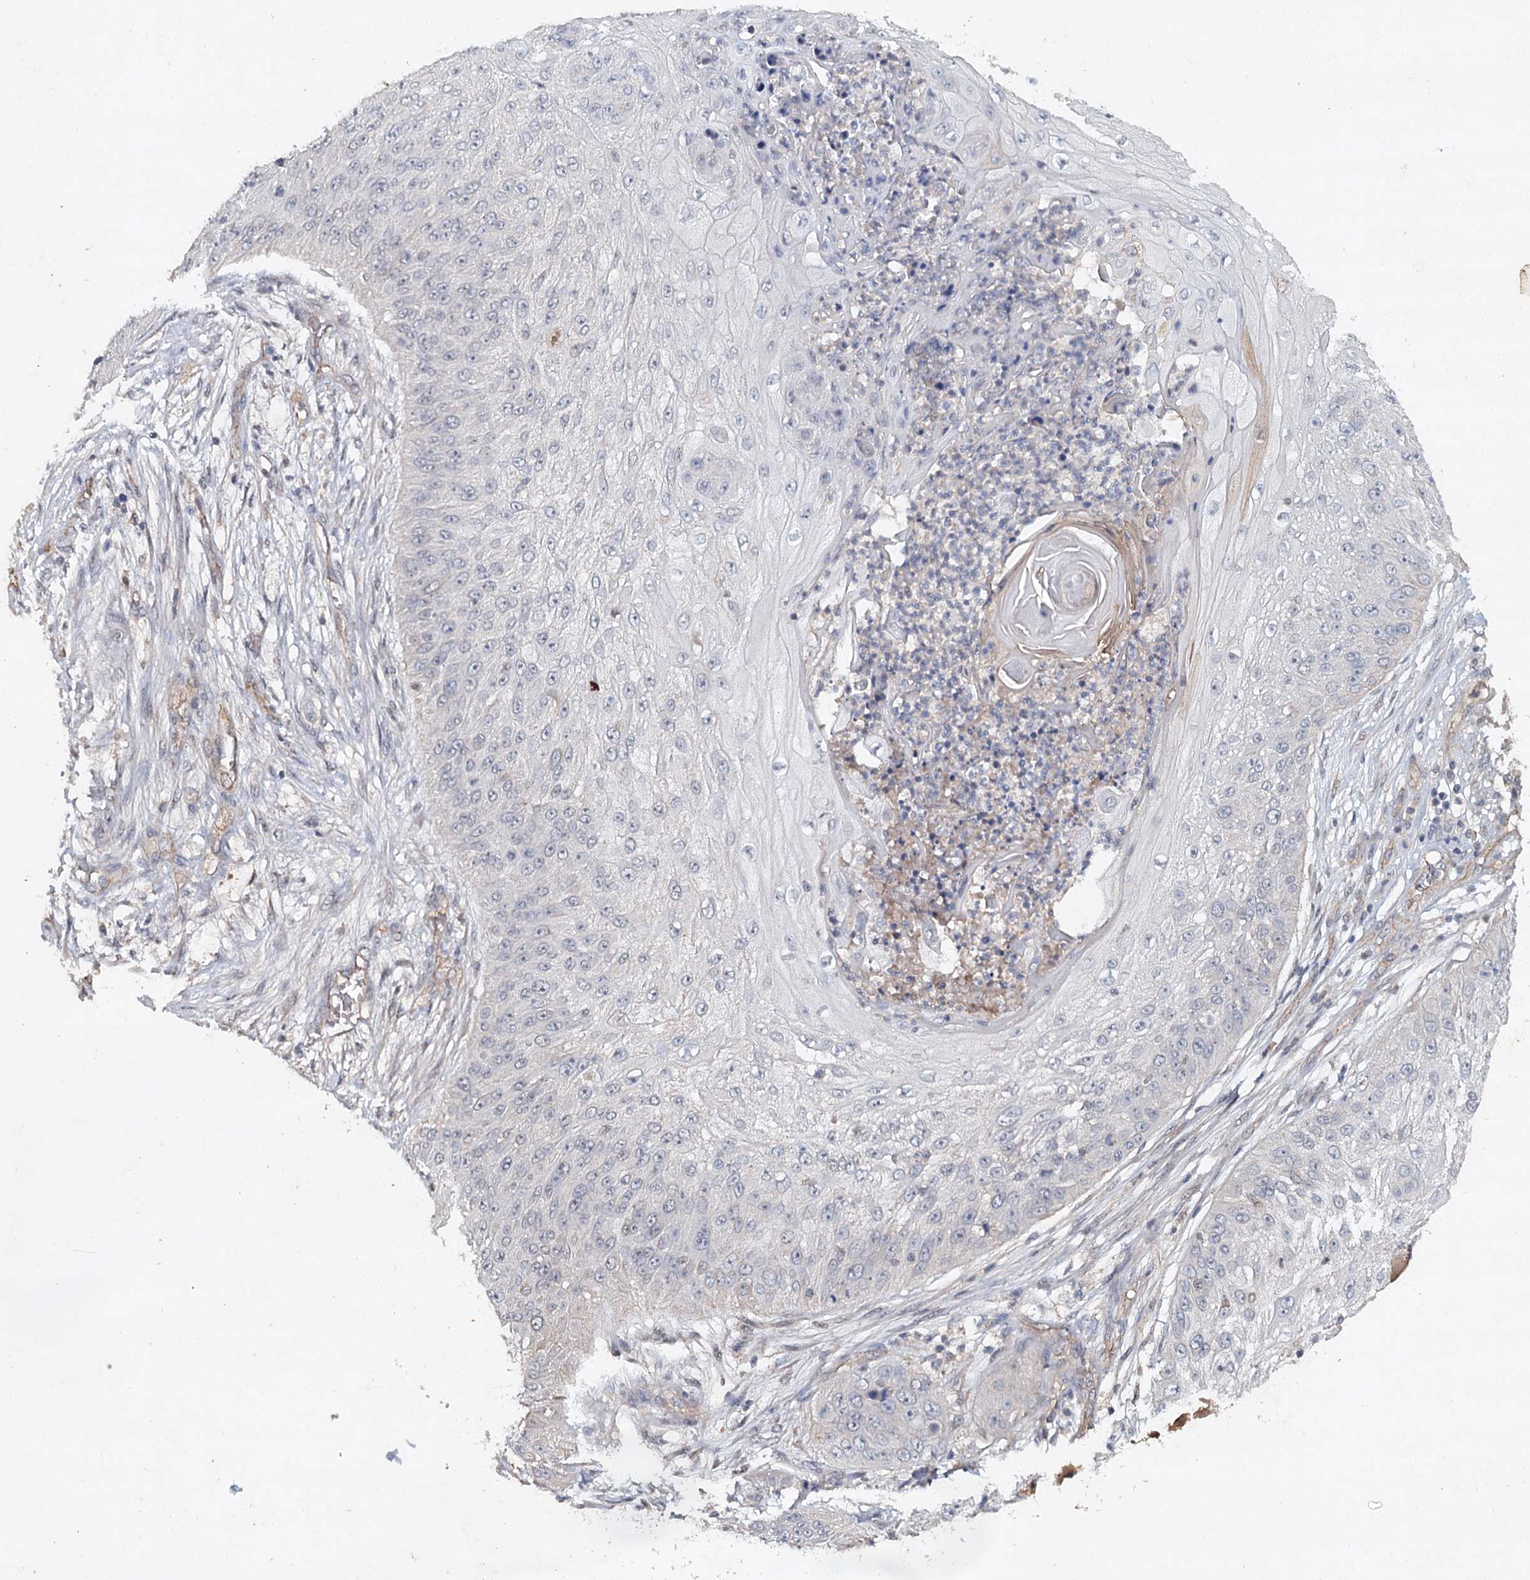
{"staining": {"intensity": "negative", "quantity": "none", "location": "none"}, "tissue": "skin cancer", "cell_type": "Tumor cells", "image_type": "cancer", "snomed": [{"axis": "morphology", "description": "Squamous cell carcinoma, NOS"}, {"axis": "topography", "description": "Skin"}], "caption": "Tumor cells show no significant positivity in squamous cell carcinoma (skin).", "gene": "SYNPO", "patient": {"sex": "female", "age": 80}}